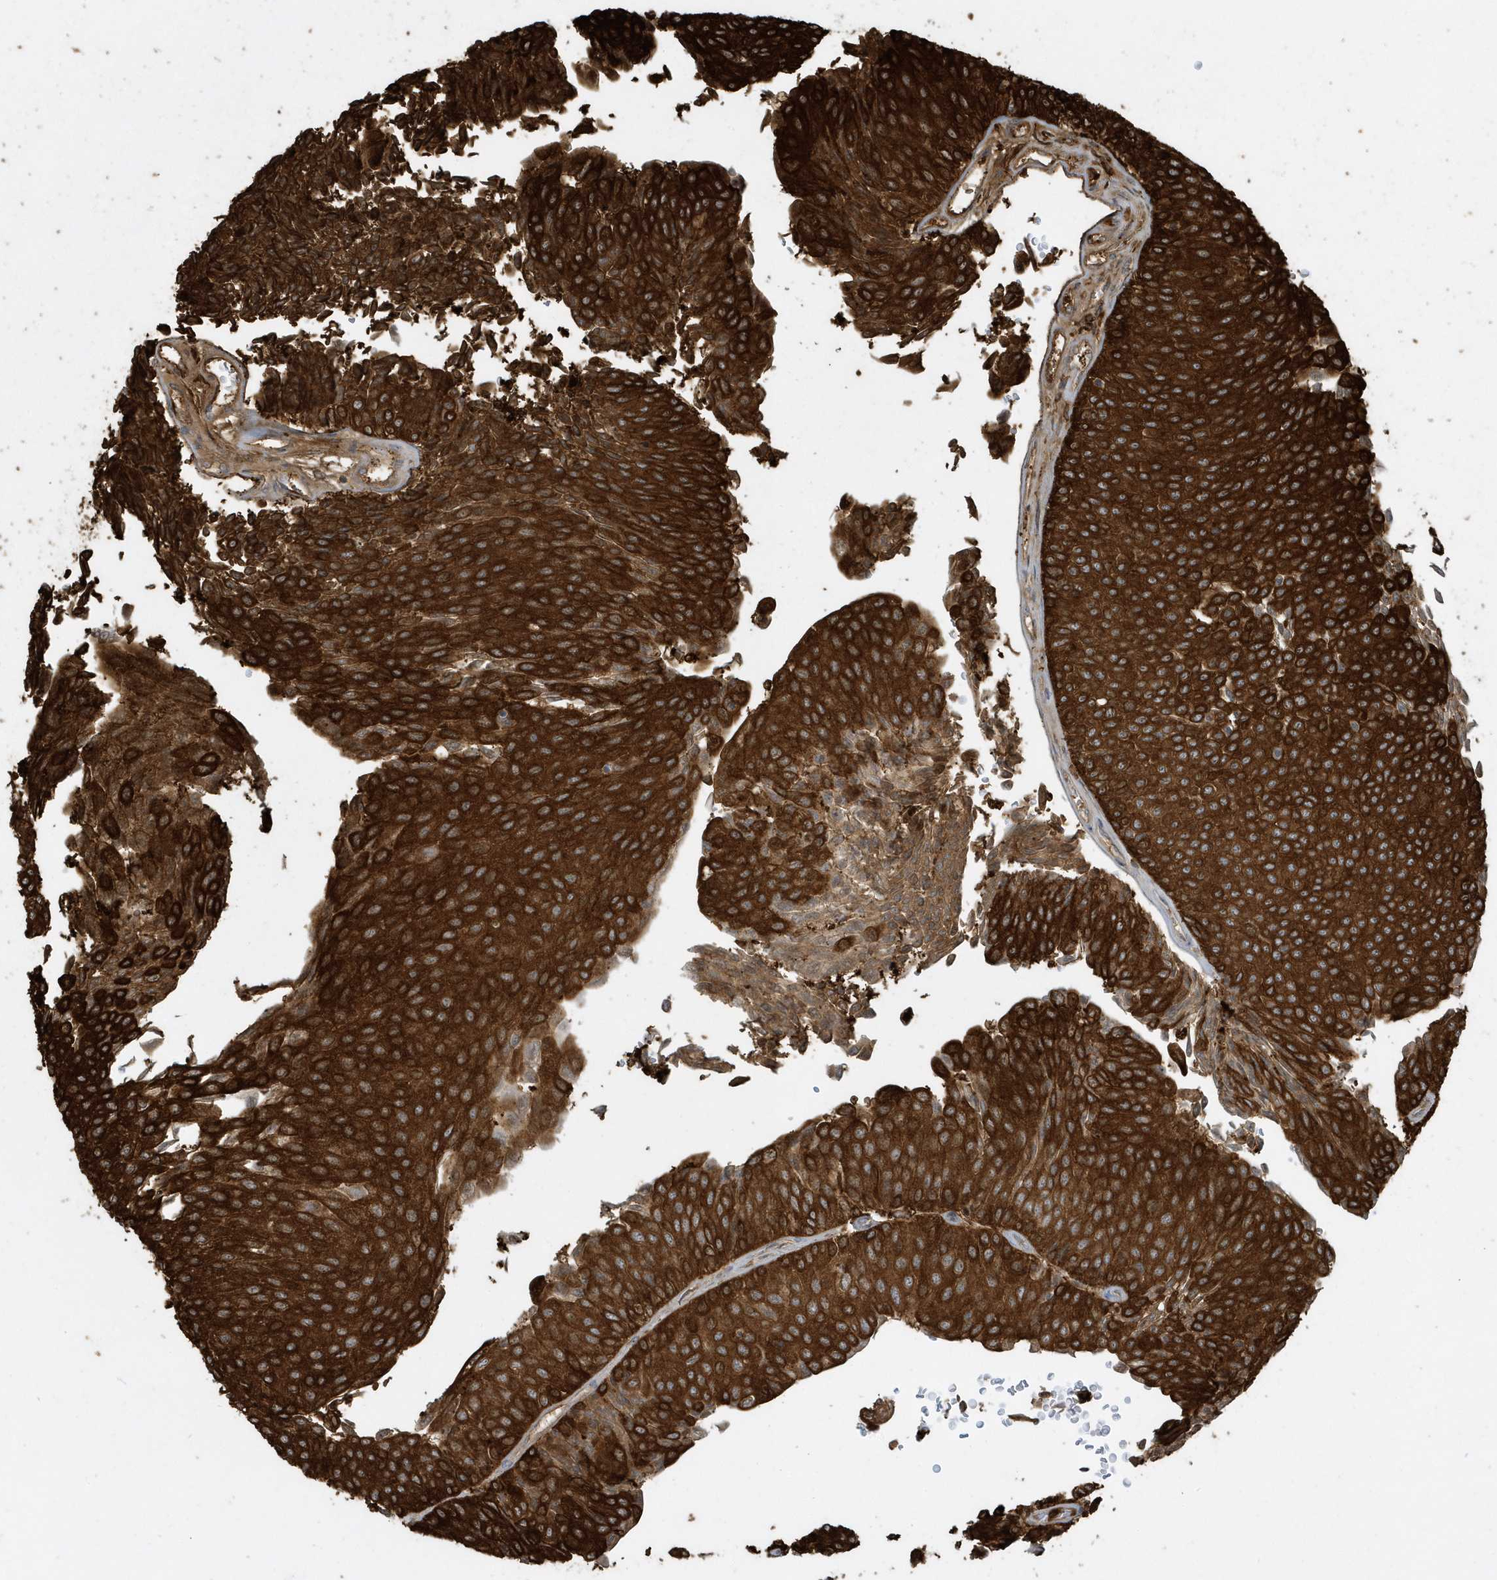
{"staining": {"intensity": "strong", "quantity": ">75%", "location": "cytoplasmic/membranous"}, "tissue": "urothelial cancer", "cell_type": "Tumor cells", "image_type": "cancer", "snomed": [{"axis": "morphology", "description": "Urothelial carcinoma, Low grade"}, {"axis": "topography", "description": "Urinary bladder"}], "caption": "This image displays immunohistochemistry (IHC) staining of human urothelial carcinoma (low-grade), with high strong cytoplasmic/membranous expression in about >75% of tumor cells.", "gene": "CLCN6", "patient": {"sex": "male", "age": 78}}